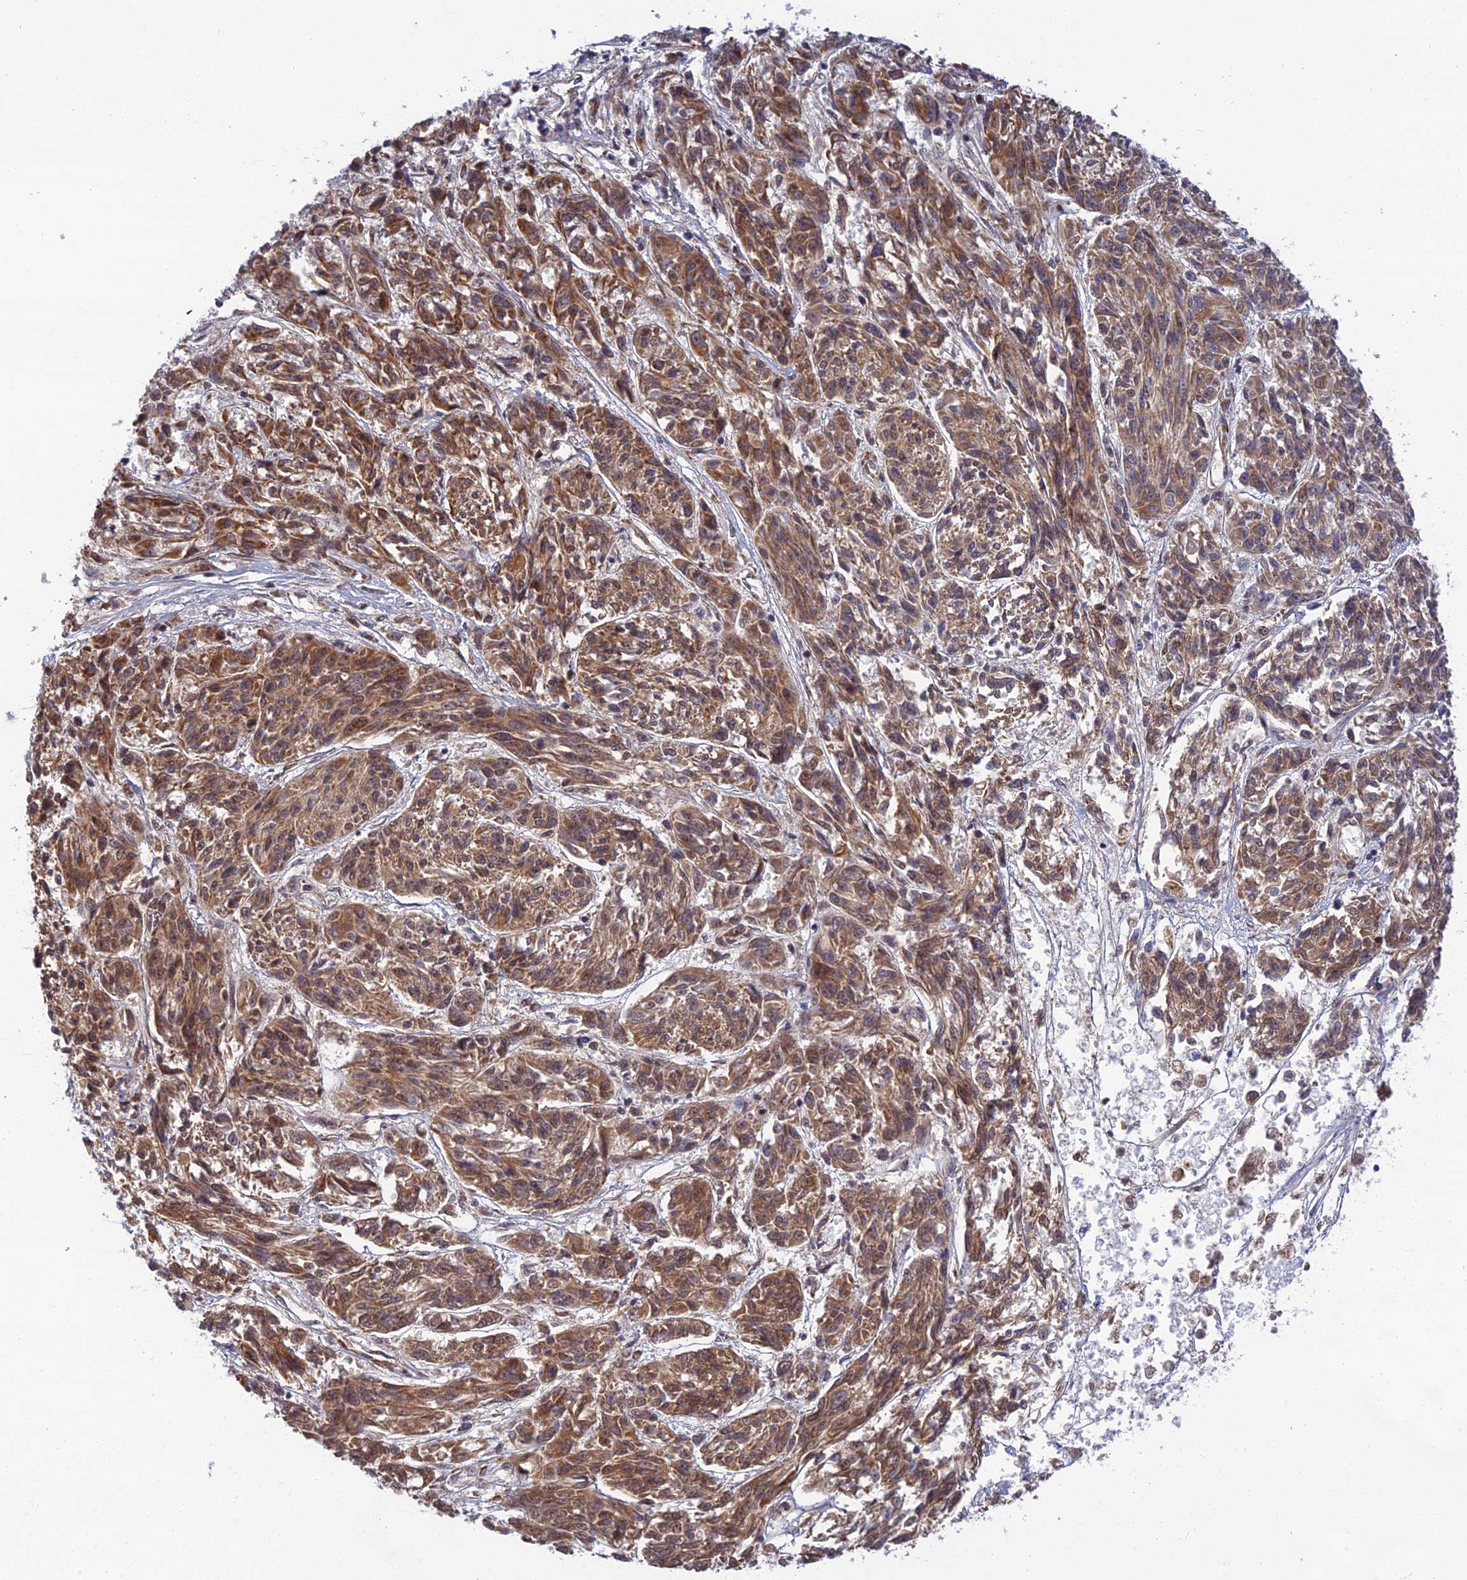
{"staining": {"intensity": "moderate", "quantity": ">75%", "location": "cytoplasmic/membranous,nuclear"}, "tissue": "melanoma", "cell_type": "Tumor cells", "image_type": "cancer", "snomed": [{"axis": "morphology", "description": "Malignant melanoma, NOS"}, {"axis": "topography", "description": "Skin"}], "caption": "DAB immunohistochemical staining of human melanoma shows moderate cytoplasmic/membranous and nuclear protein staining in about >75% of tumor cells.", "gene": "REXO1", "patient": {"sex": "male", "age": 53}}